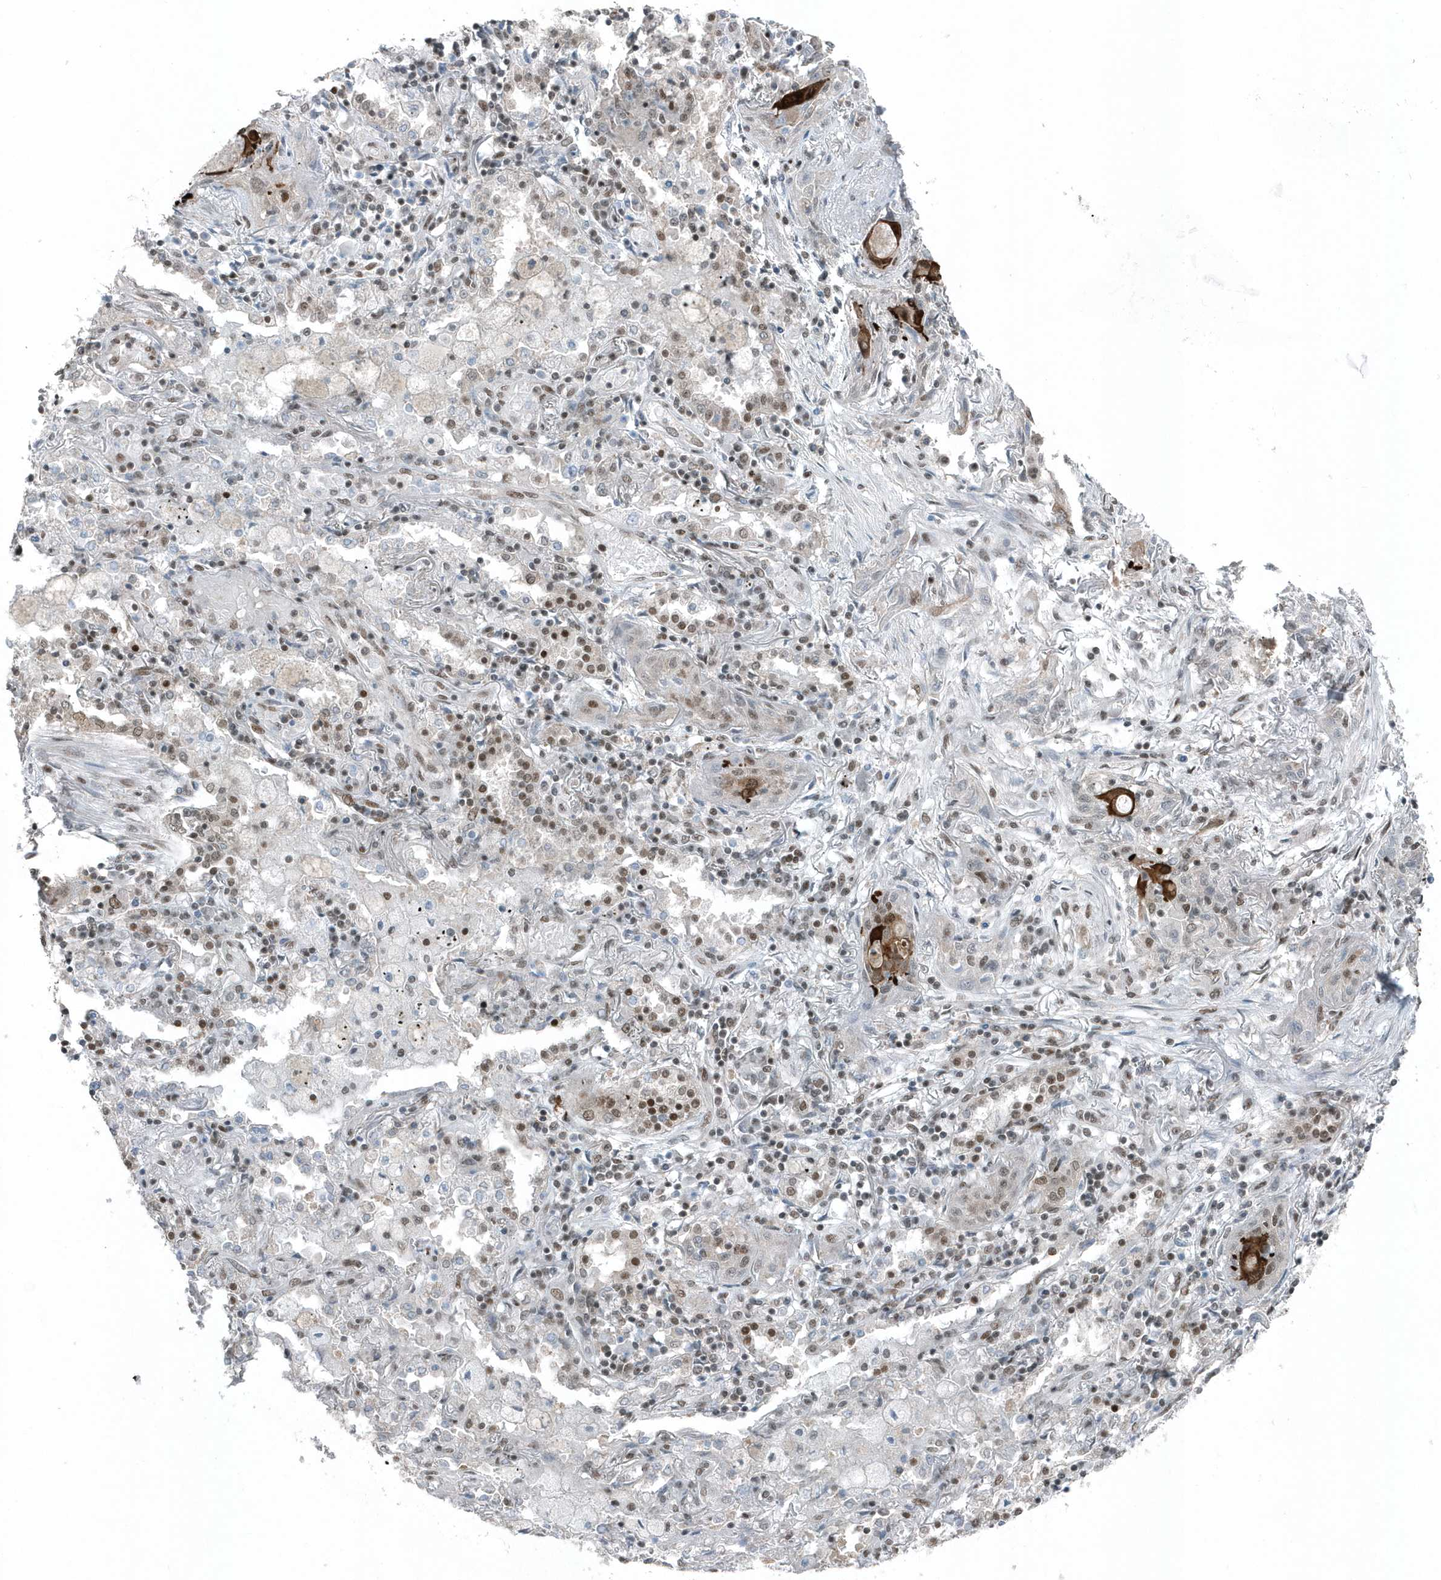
{"staining": {"intensity": "weak", "quantity": "<25%", "location": "nuclear"}, "tissue": "lung cancer", "cell_type": "Tumor cells", "image_type": "cancer", "snomed": [{"axis": "morphology", "description": "Squamous cell carcinoma, NOS"}, {"axis": "topography", "description": "Lung"}], "caption": "Protein analysis of lung squamous cell carcinoma exhibits no significant expression in tumor cells. Nuclei are stained in blue.", "gene": "YTHDC1", "patient": {"sex": "female", "age": 47}}